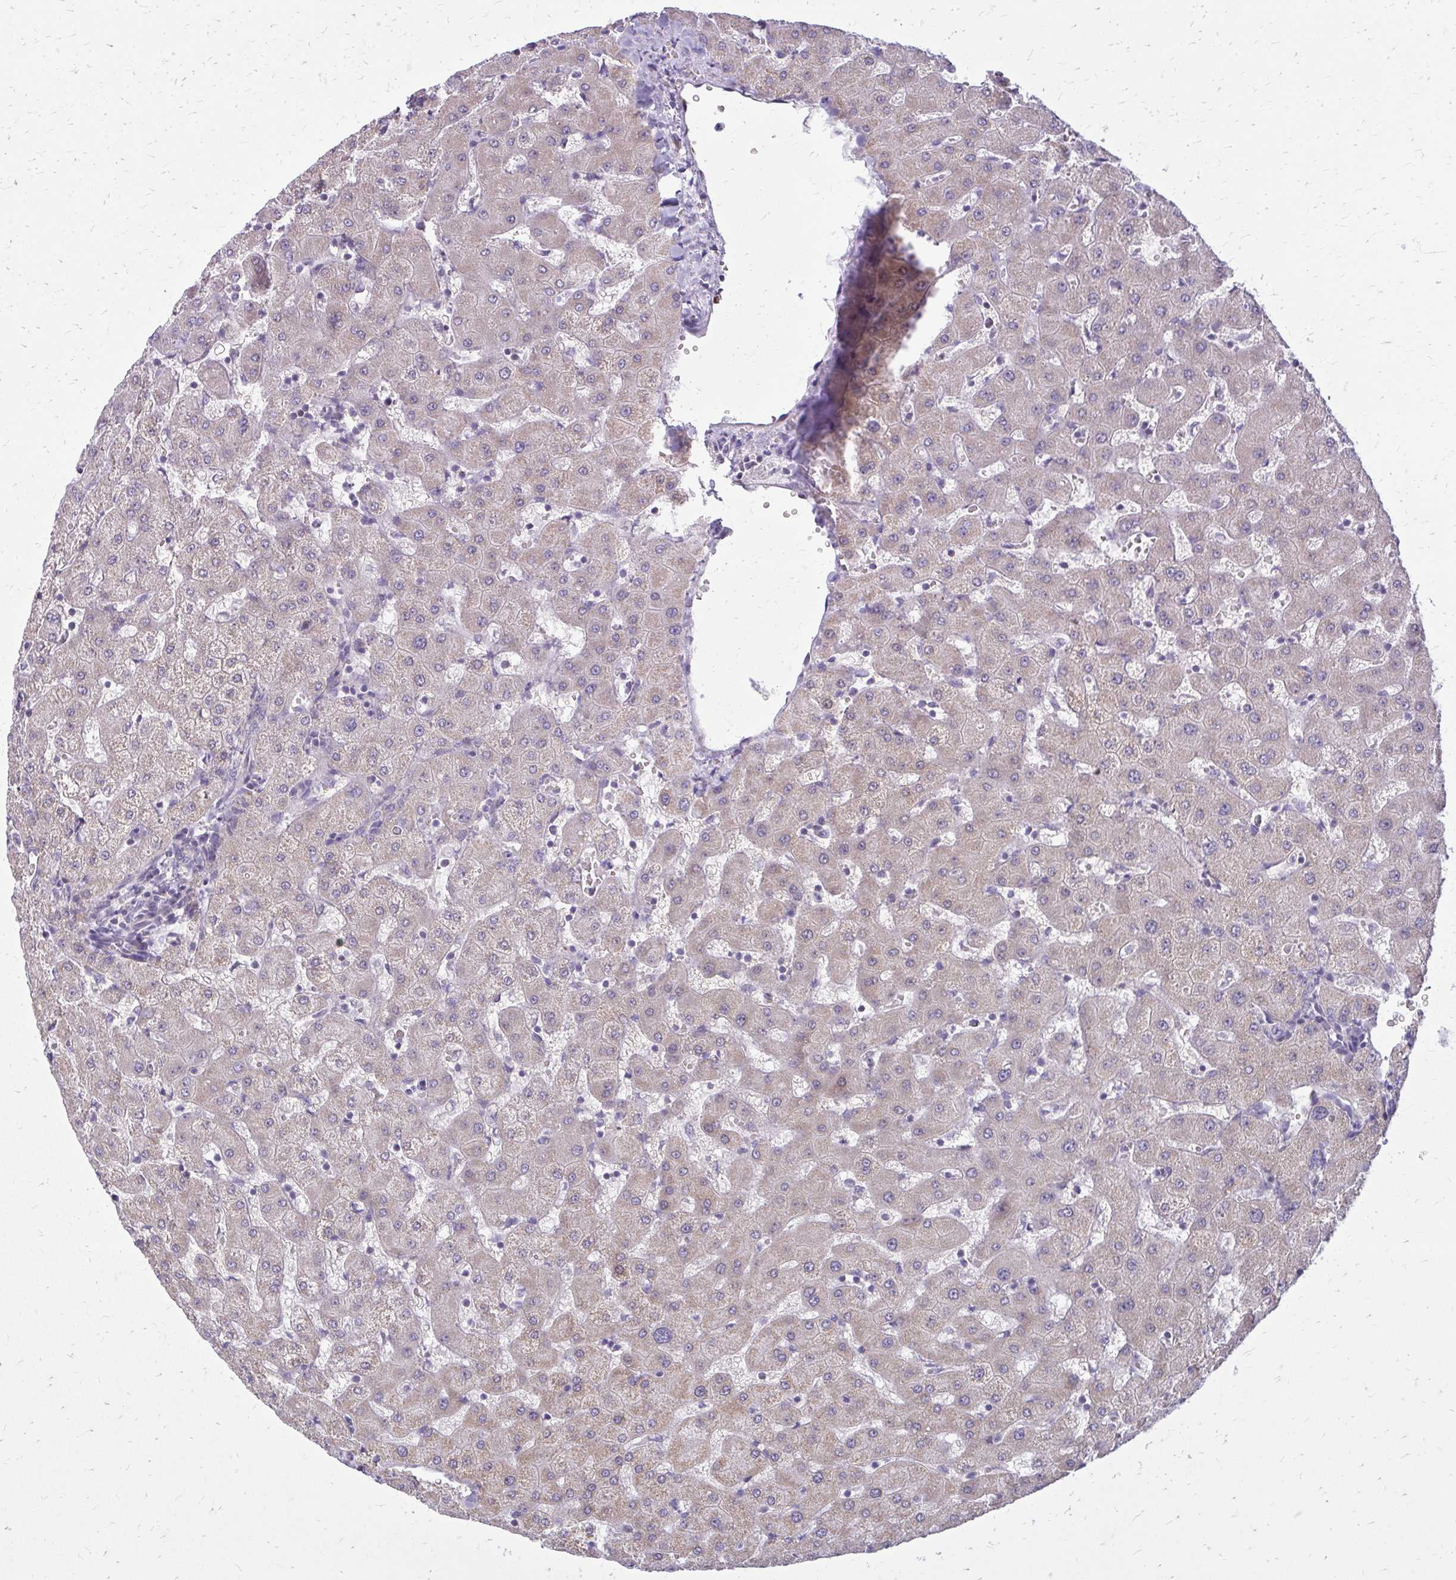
{"staining": {"intensity": "negative", "quantity": "none", "location": "none"}, "tissue": "liver", "cell_type": "Cholangiocytes", "image_type": "normal", "snomed": [{"axis": "morphology", "description": "Normal tissue, NOS"}, {"axis": "topography", "description": "Liver"}], "caption": "Liver was stained to show a protein in brown. There is no significant staining in cholangiocytes. Brightfield microscopy of immunohistochemistry stained with DAB (3,3'-diaminobenzidine) (brown) and hematoxylin (blue), captured at high magnification.", "gene": "IFIT1", "patient": {"sex": "female", "age": 63}}